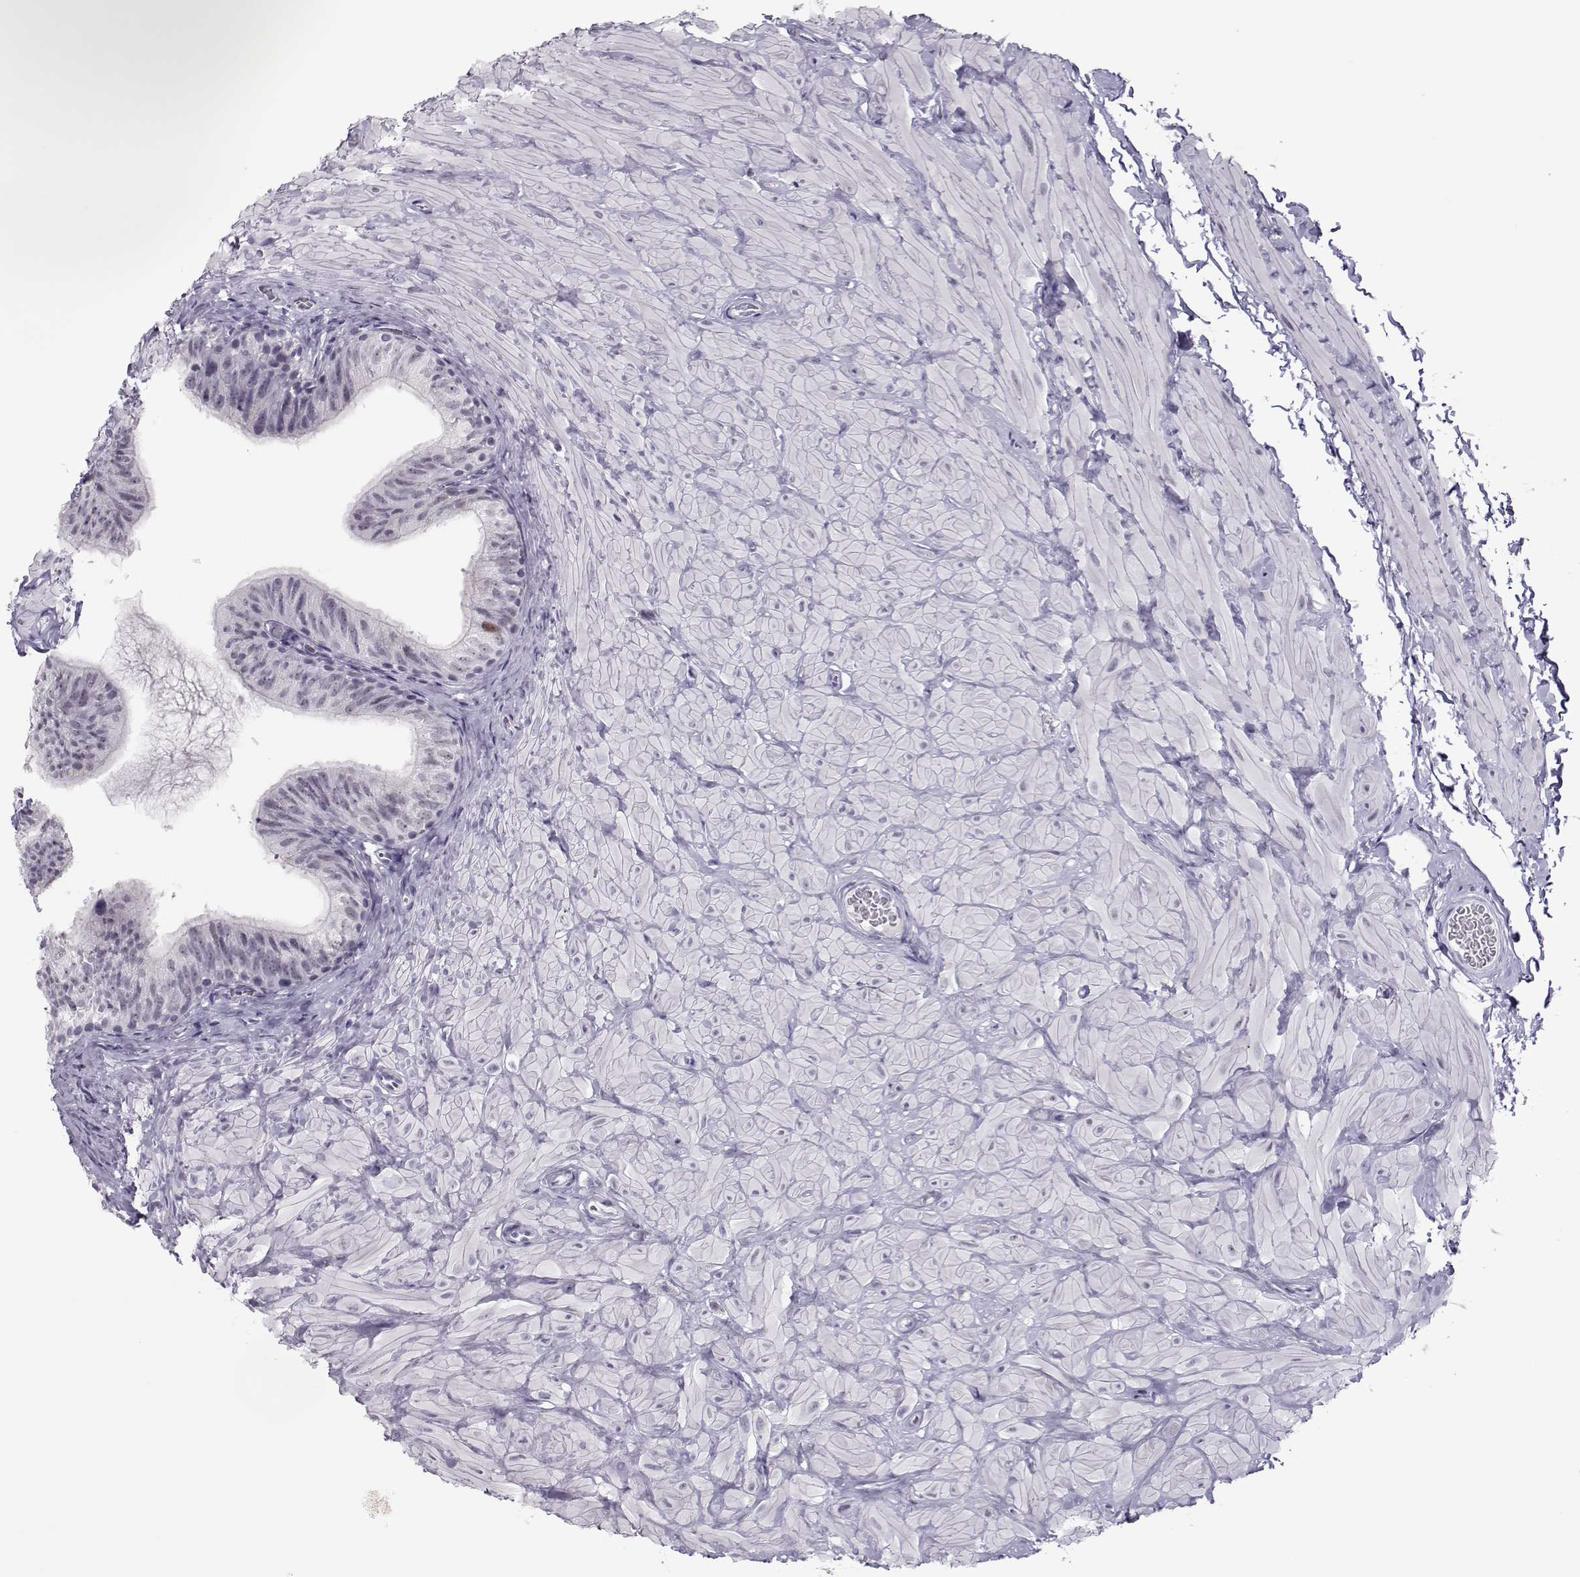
{"staining": {"intensity": "negative", "quantity": "none", "location": "none"}, "tissue": "epididymis", "cell_type": "Glandular cells", "image_type": "normal", "snomed": [{"axis": "morphology", "description": "Normal tissue, NOS"}, {"axis": "topography", "description": "Epididymis"}, {"axis": "topography", "description": "Vas deferens"}], "caption": "Immunohistochemistry image of normal epididymis: epididymis stained with DAB (3,3'-diaminobenzidine) demonstrates no significant protein staining in glandular cells. (Immunohistochemistry (ihc), brightfield microscopy, high magnification).", "gene": "SGO1", "patient": {"sex": "male", "age": 23}}